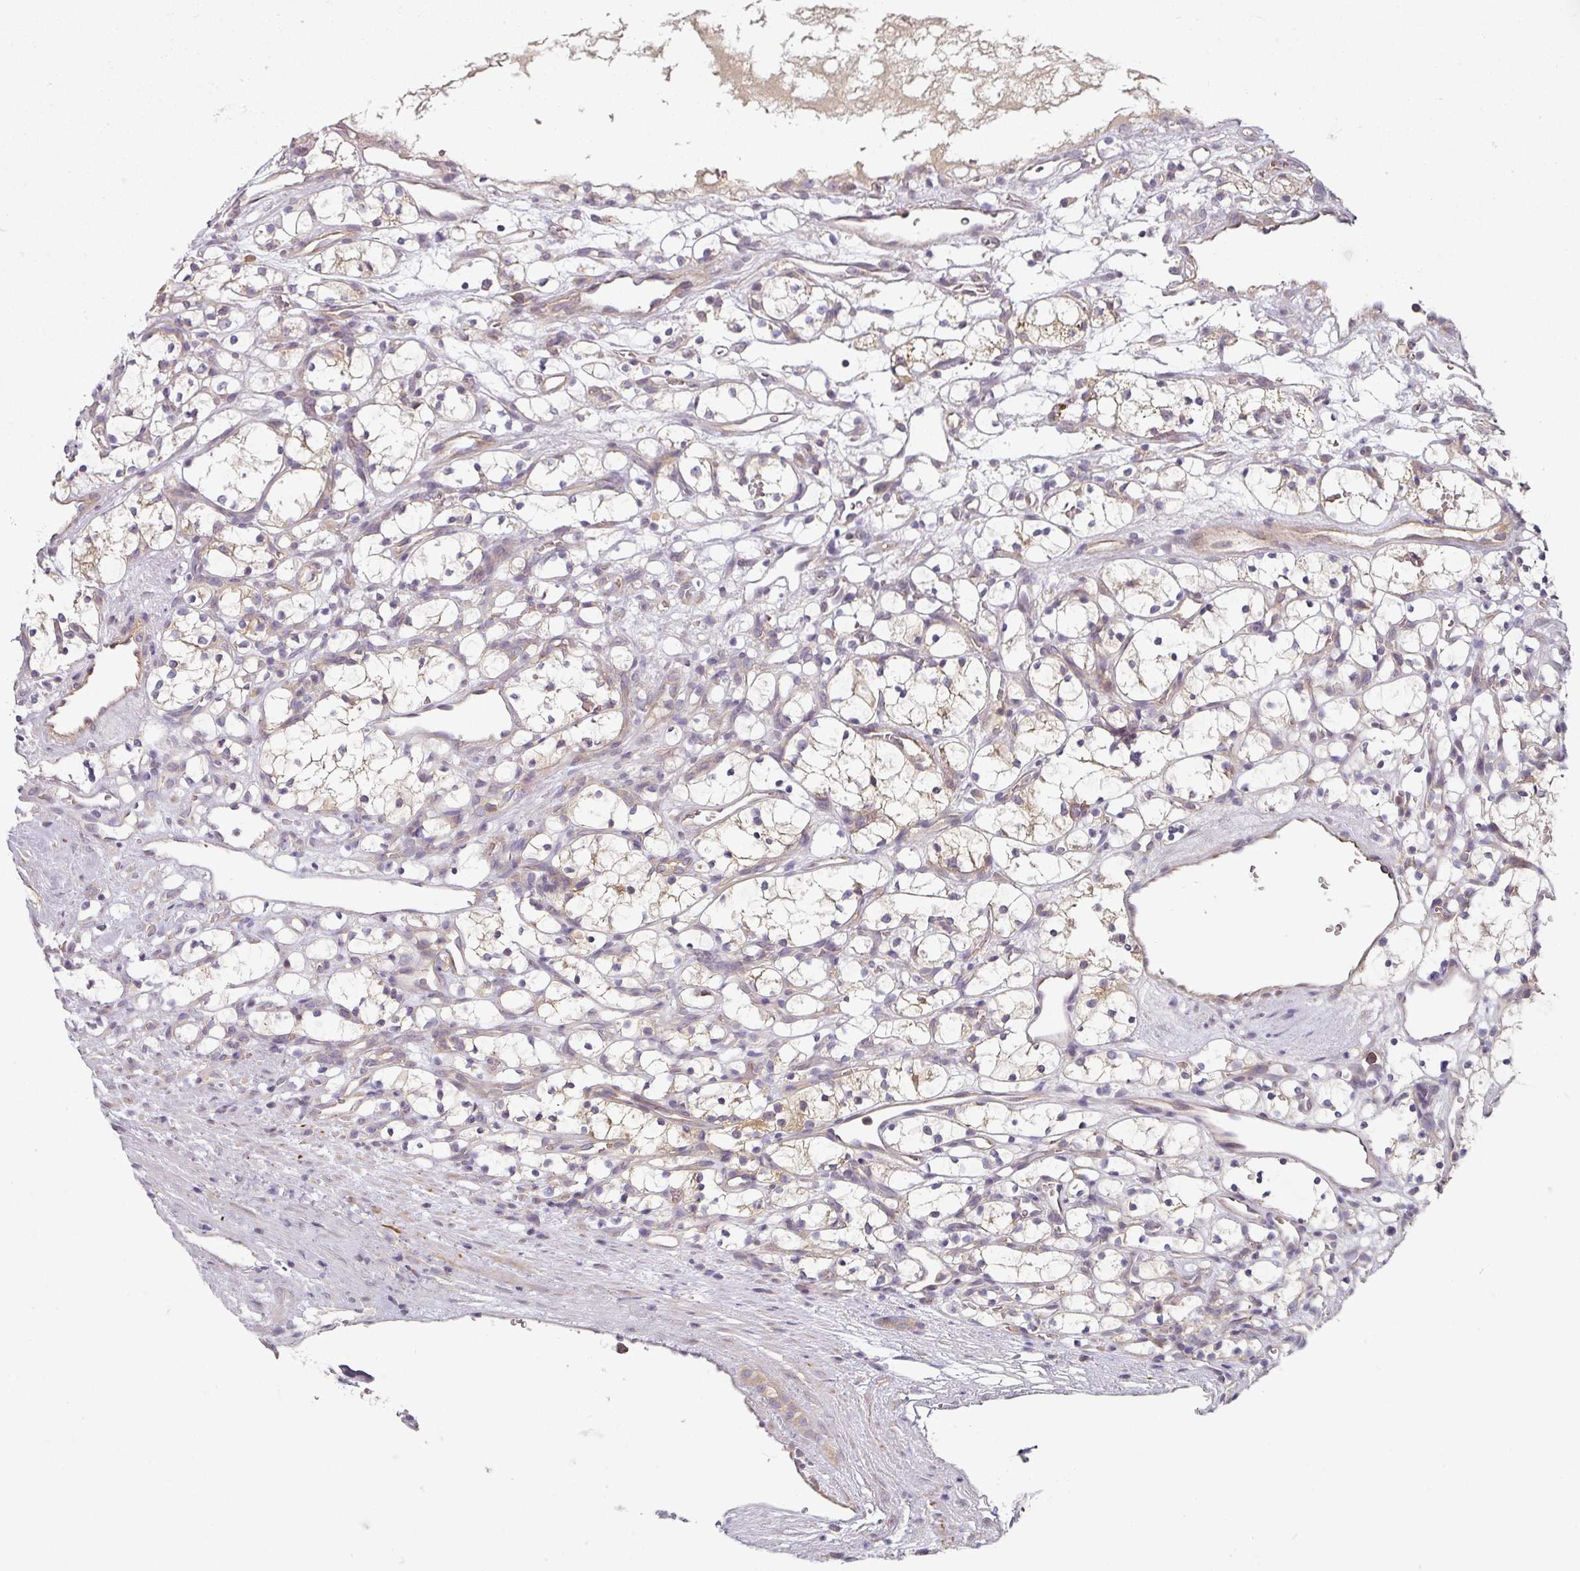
{"staining": {"intensity": "negative", "quantity": "none", "location": "none"}, "tissue": "renal cancer", "cell_type": "Tumor cells", "image_type": "cancer", "snomed": [{"axis": "morphology", "description": "Adenocarcinoma, NOS"}, {"axis": "topography", "description": "Kidney"}], "caption": "The histopathology image shows no staining of tumor cells in adenocarcinoma (renal).", "gene": "MAP2K2", "patient": {"sex": "female", "age": 69}}